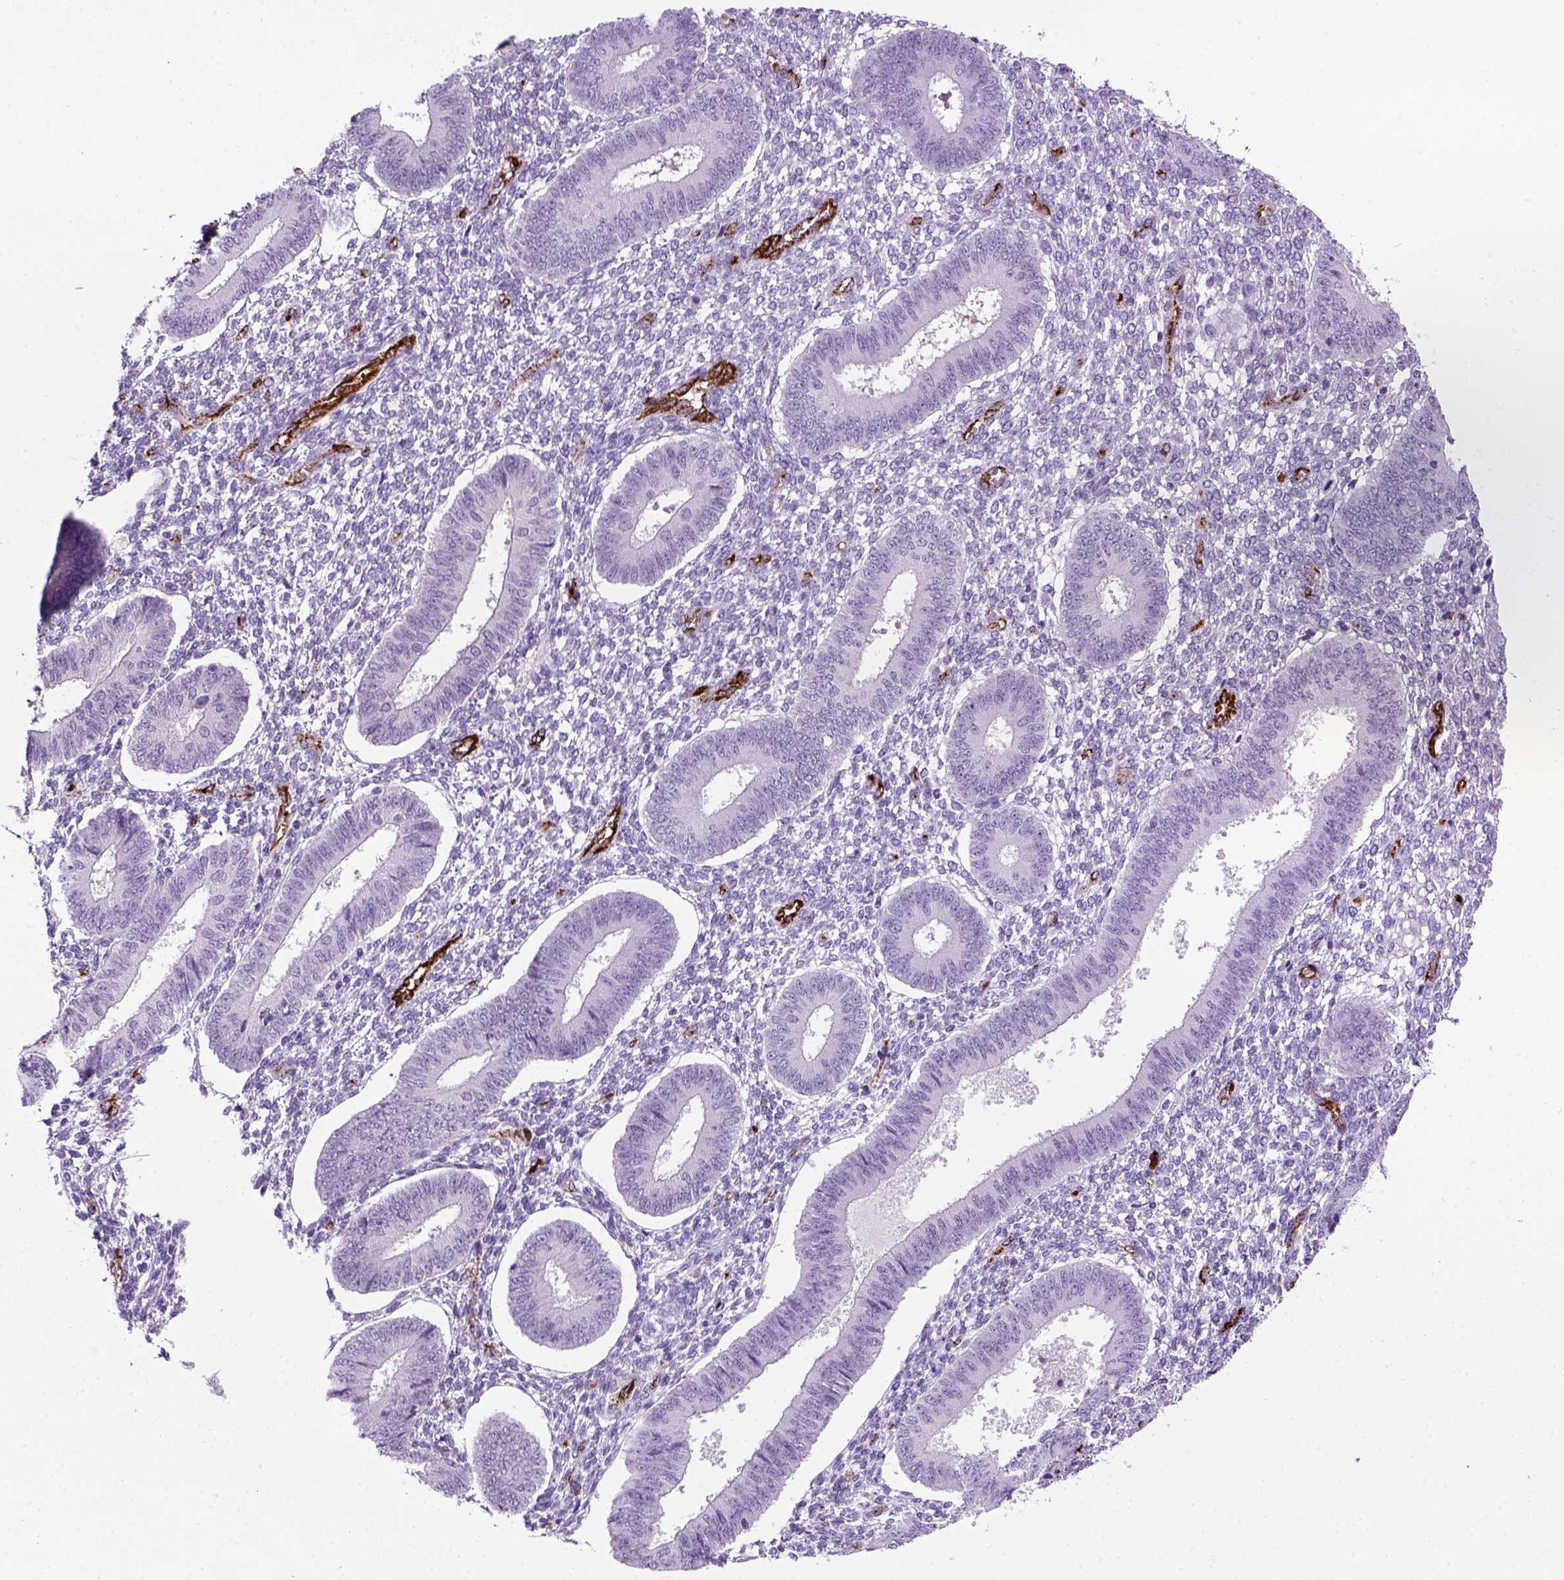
{"staining": {"intensity": "negative", "quantity": "none", "location": "none"}, "tissue": "endometrium", "cell_type": "Cells in endometrial stroma", "image_type": "normal", "snomed": [{"axis": "morphology", "description": "Normal tissue, NOS"}, {"axis": "topography", "description": "Endometrium"}], "caption": "Micrograph shows no protein positivity in cells in endometrial stroma of normal endometrium. The staining was performed using DAB (3,3'-diaminobenzidine) to visualize the protein expression in brown, while the nuclei were stained in blue with hematoxylin (Magnification: 20x).", "gene": "VWF", "patient": {"sex": "female", "age": 42}}